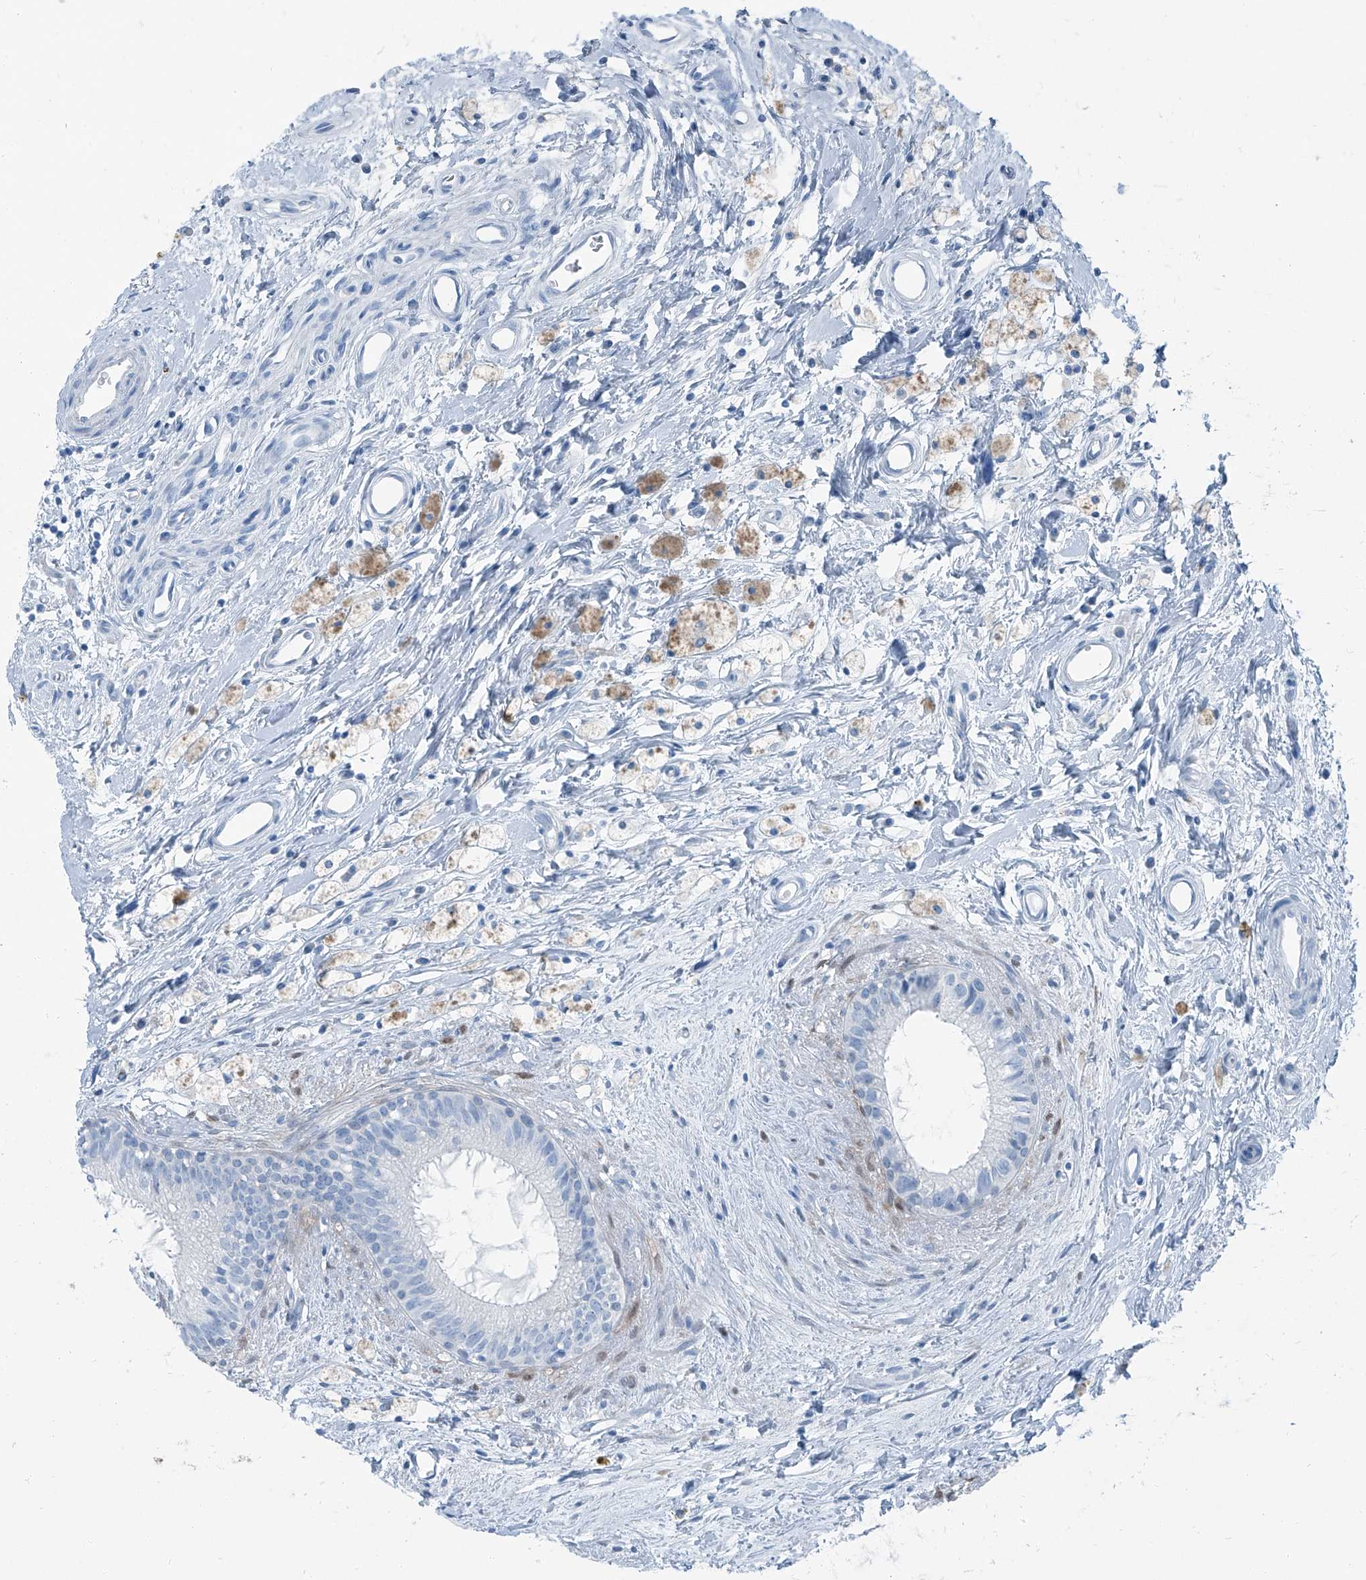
{"staining": {"intensity": "negative", "quantity": "none", "location": "none"}, "tissue": "epididymis", "cell_type": "Glandular cells", "image_type": "normal", "snomed": [{"axis": "morphology", "description": "Normal tissue, NOS"}, {"axis": "topography", "description": "Epididymis"}], "caption": "Immunohistochemistry micrograph of normal epididymis stained for a protein (brown), which shows no positivity in glandular cells.", "gene": "RGN", "patient": {"sex": "male", "age": 80}}